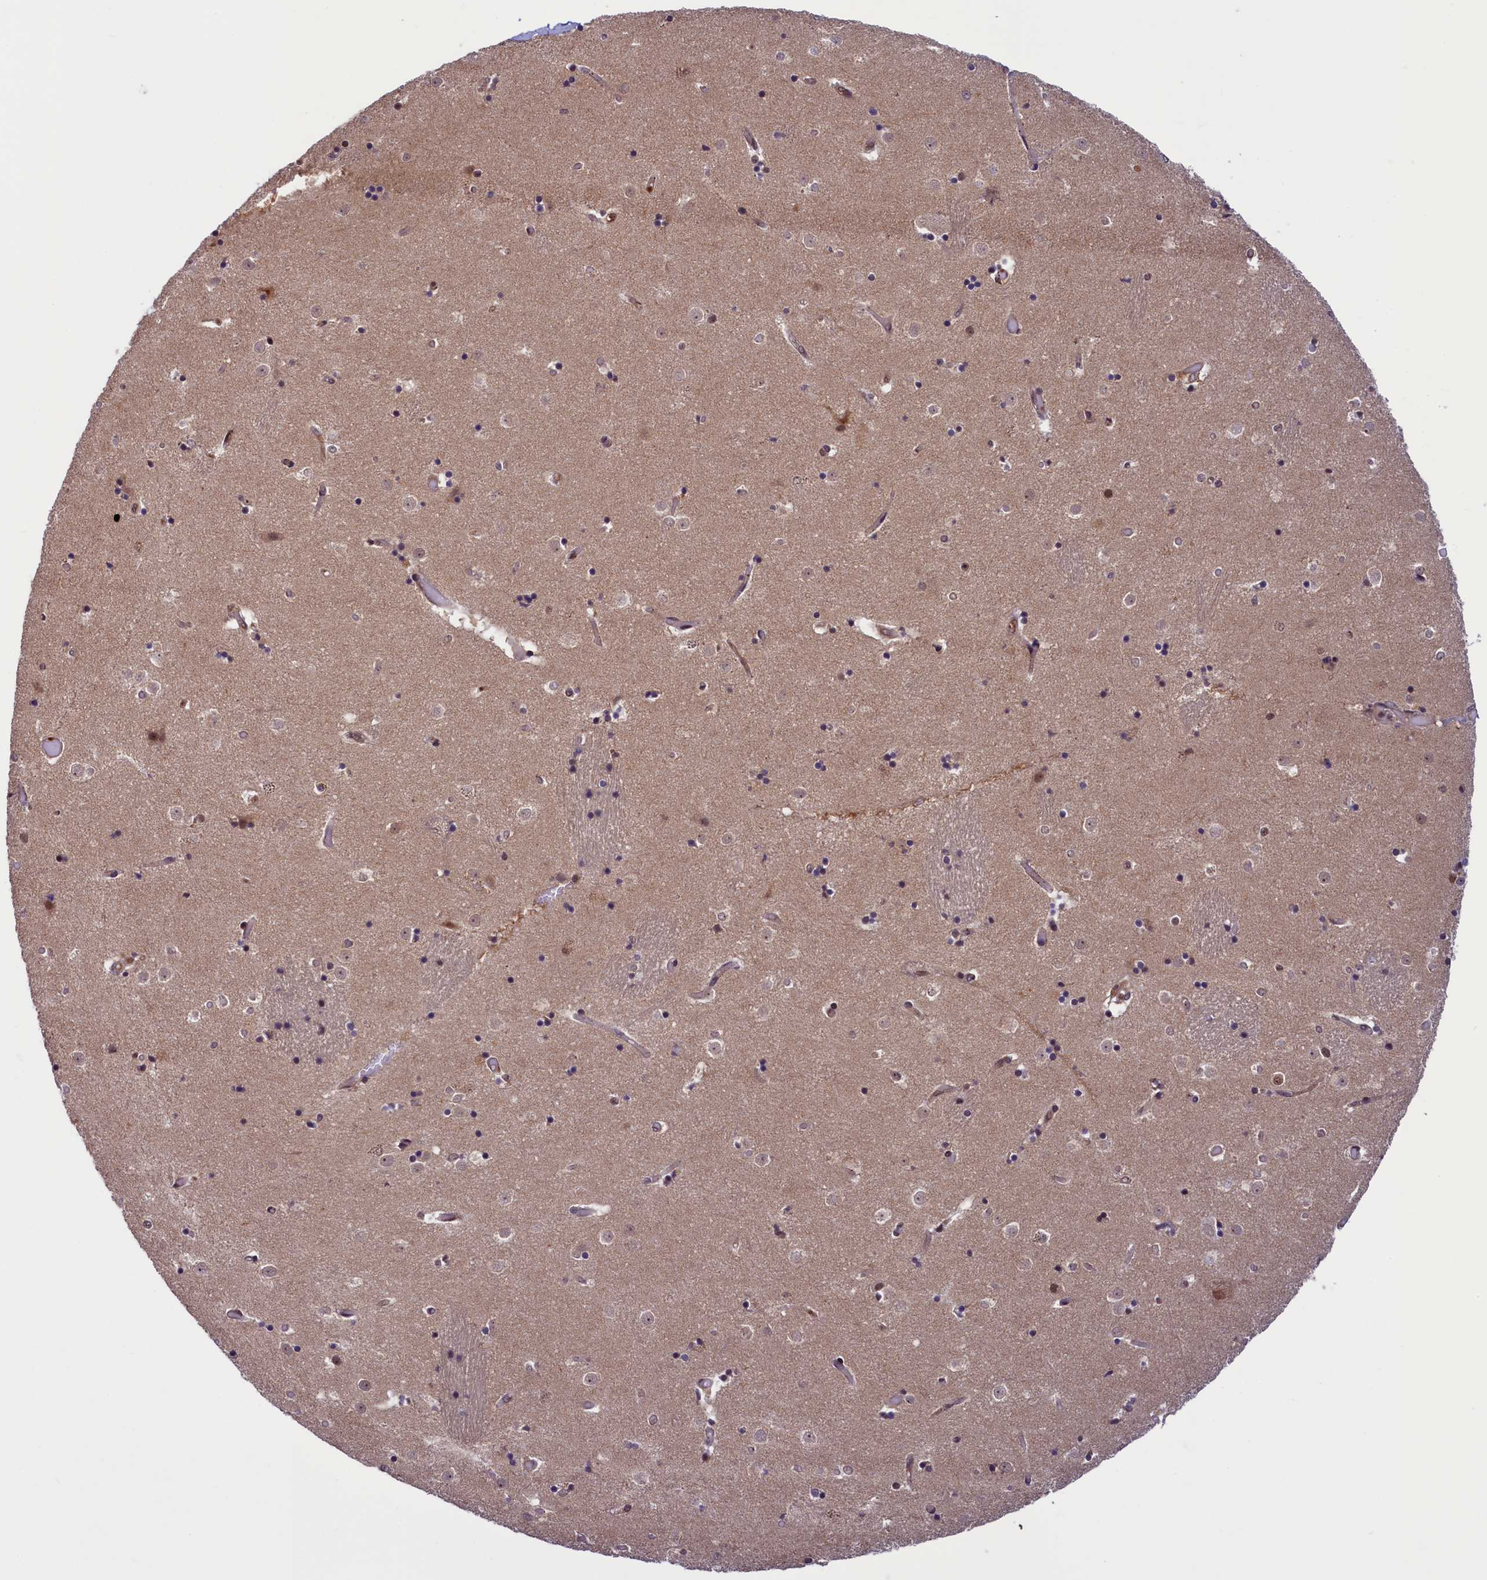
{"staining": {"intensity": "moderate", "quantity": "<25%", "location": "nuclear"}, "tissue": "caudate", "cell_type": "Glial cells", "image_type": "normal", "snomed": [{"axis": "morphology", "description": "Normal tissue, NOS"}, {"axis": "topography", "description": "Lateral ventricle wall"}], "caption": "A high-resolution histopathology image shows immunohistochemistry (IHC) staining of normal caudate, which demonstrates moderate nuclear positivity in approximately <25% of glial cells.", "gene": "SLC7A6OS", "patient": {"sex": "female", "age": 52}}